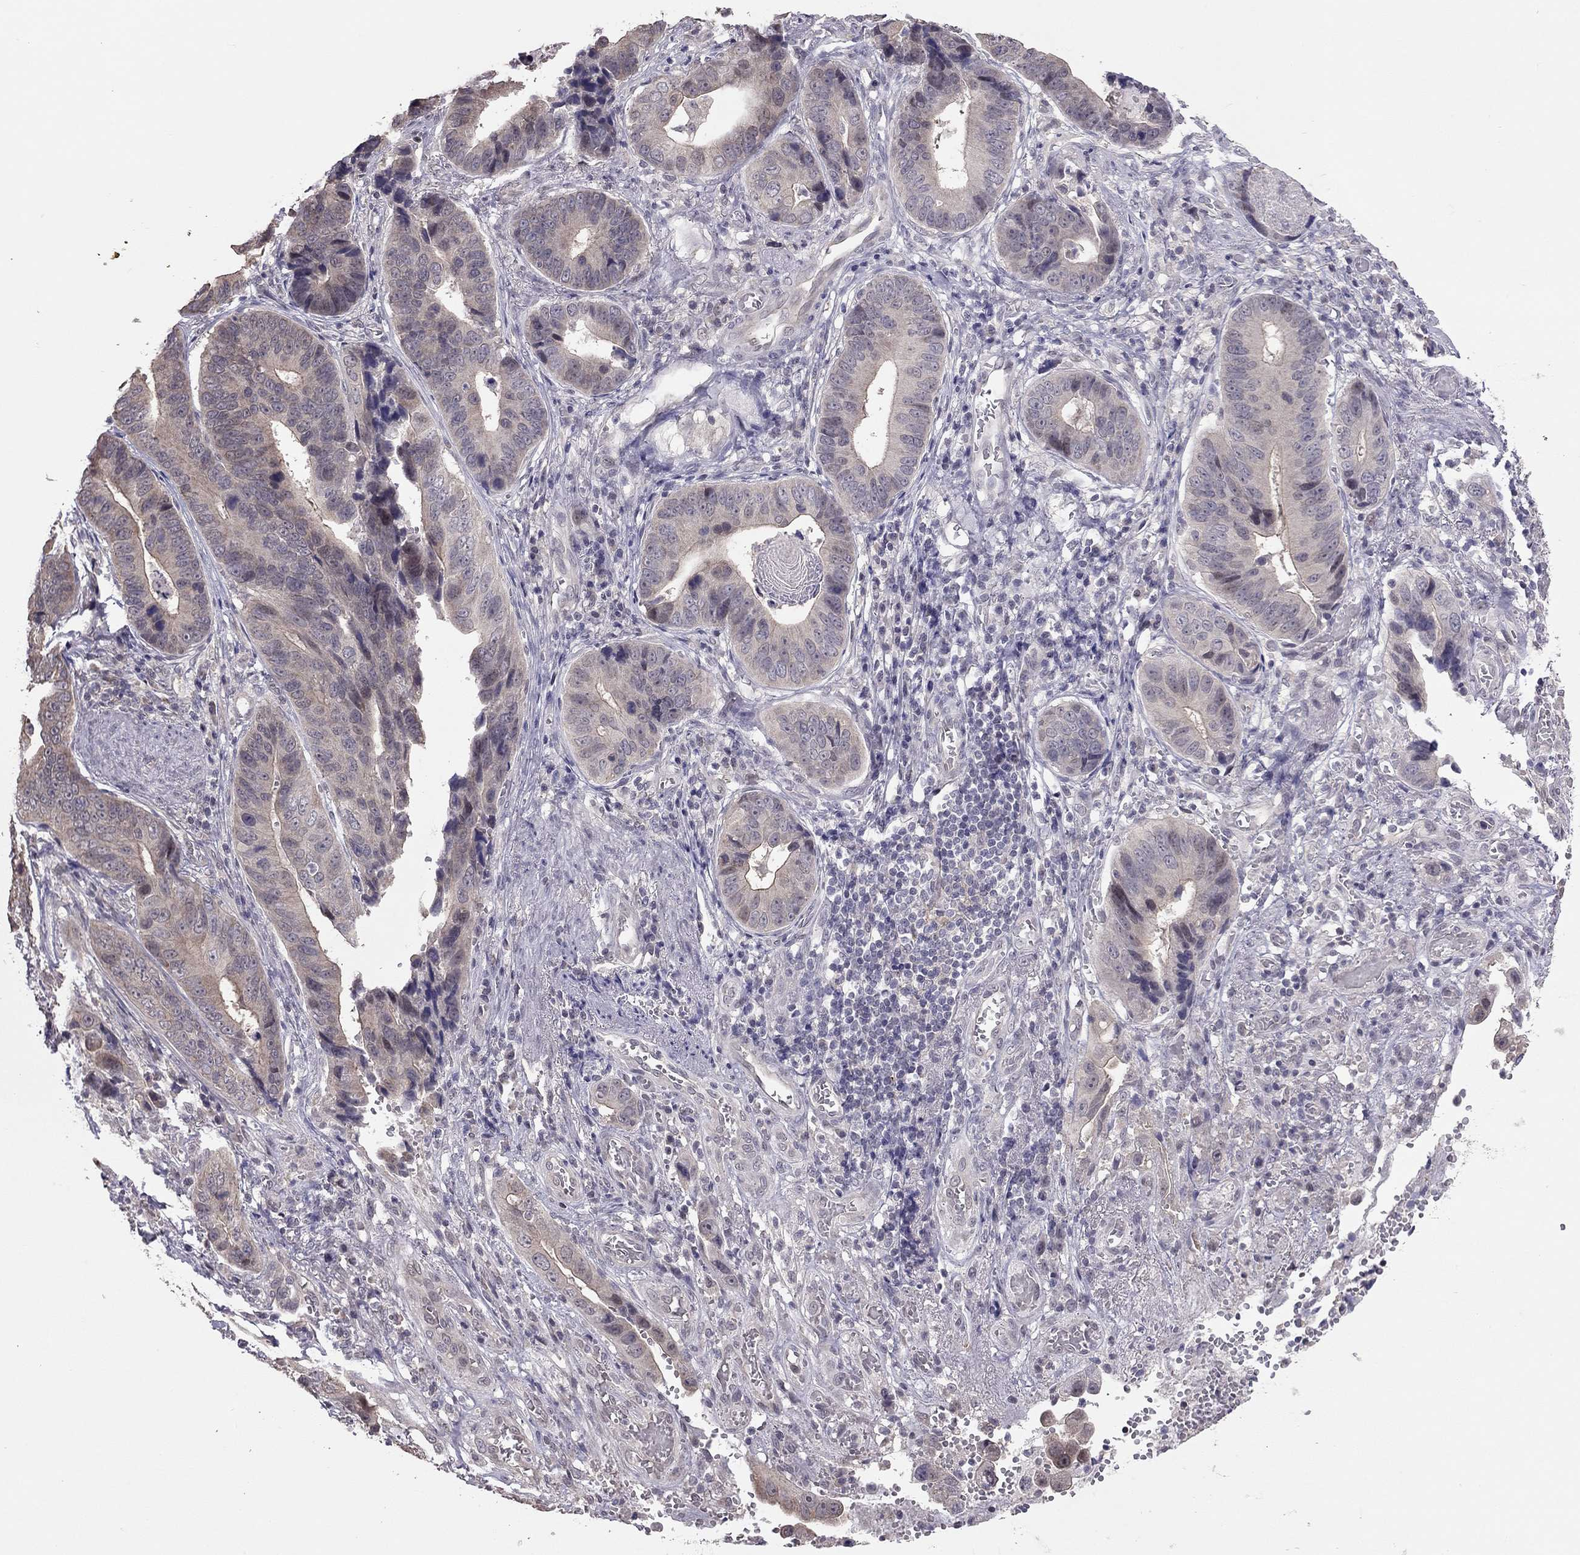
{"staining": {"intensity": "weak", "quantity": "25%-75%", "location": "cytoplasmic/membranous"}, "tissue": "stomach cancer", "cell_type": "Tumor cells", "image_type": "cancer", "snomed": [{"axis": "morphology", "description": "Adenocarcinoma, NOS"}, {"axis": "topography", "description": "Stomach"}], "caption": "Adenocarcinoma (stomach) tissue displays weak cytoplasmic/membranous expression in about 25%-75% of tumor cells, visualized by immunohistochemistry.", "gene": "HSF2BP", "patient": {"sex": "male", "age": 84}}